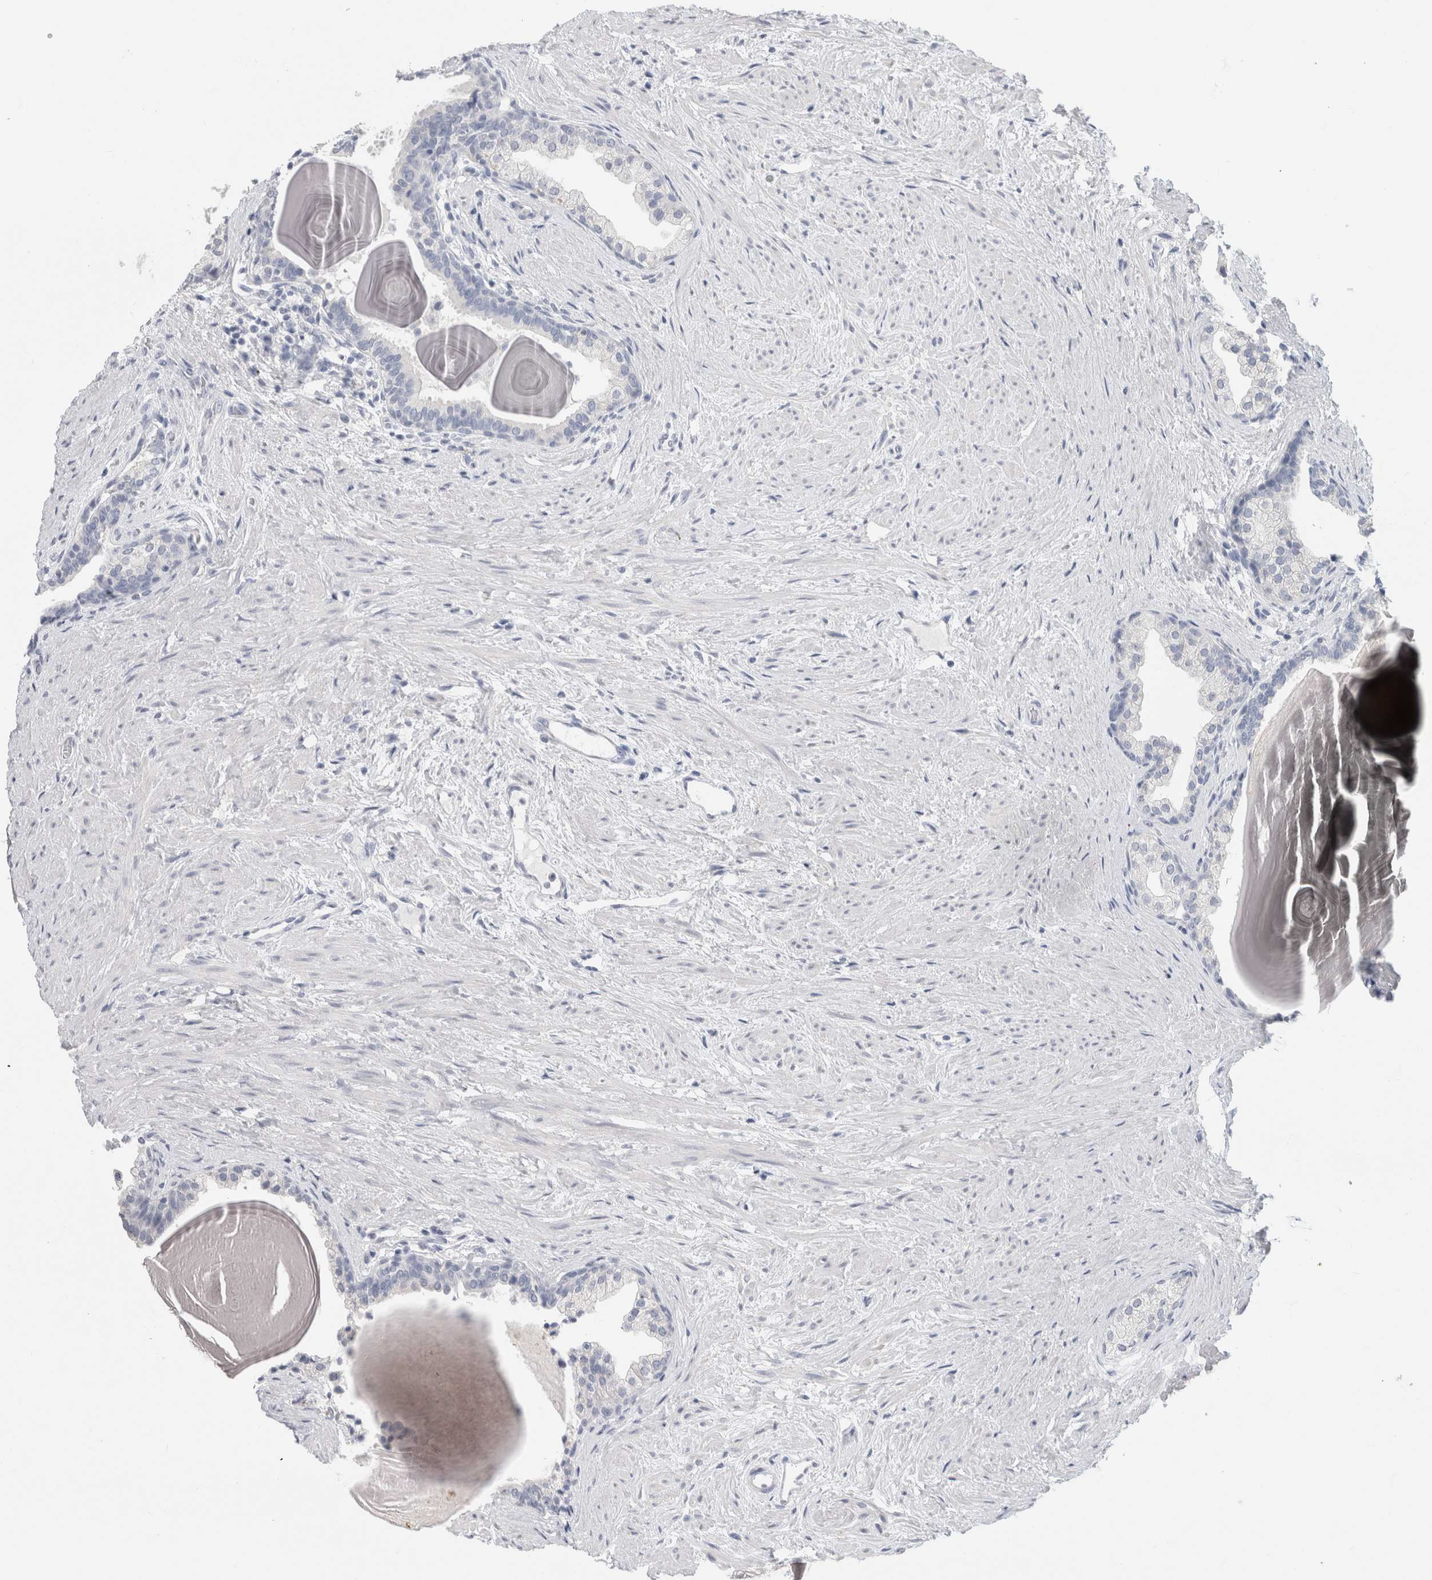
{"staining": {"intensity": "negative", "quantity": "none", "location": "none"}, "tissue": "prostate", "cell_type": "Glandular cells", "image_type": "normal", "snomed": [{"axis": "morphology", "description": "Normal tissue, NOS"}, {"axis": "topography", "description": "Prostate"}], "caption": "Glandular cells show no significant protein staining in normal prostate. (DAB (3,3'-diaminobenzidine) immunohistochemistry with hematoxylin counter stain).", "gene": "BCAN", "patient": {"sex": "male", "age": 48}}